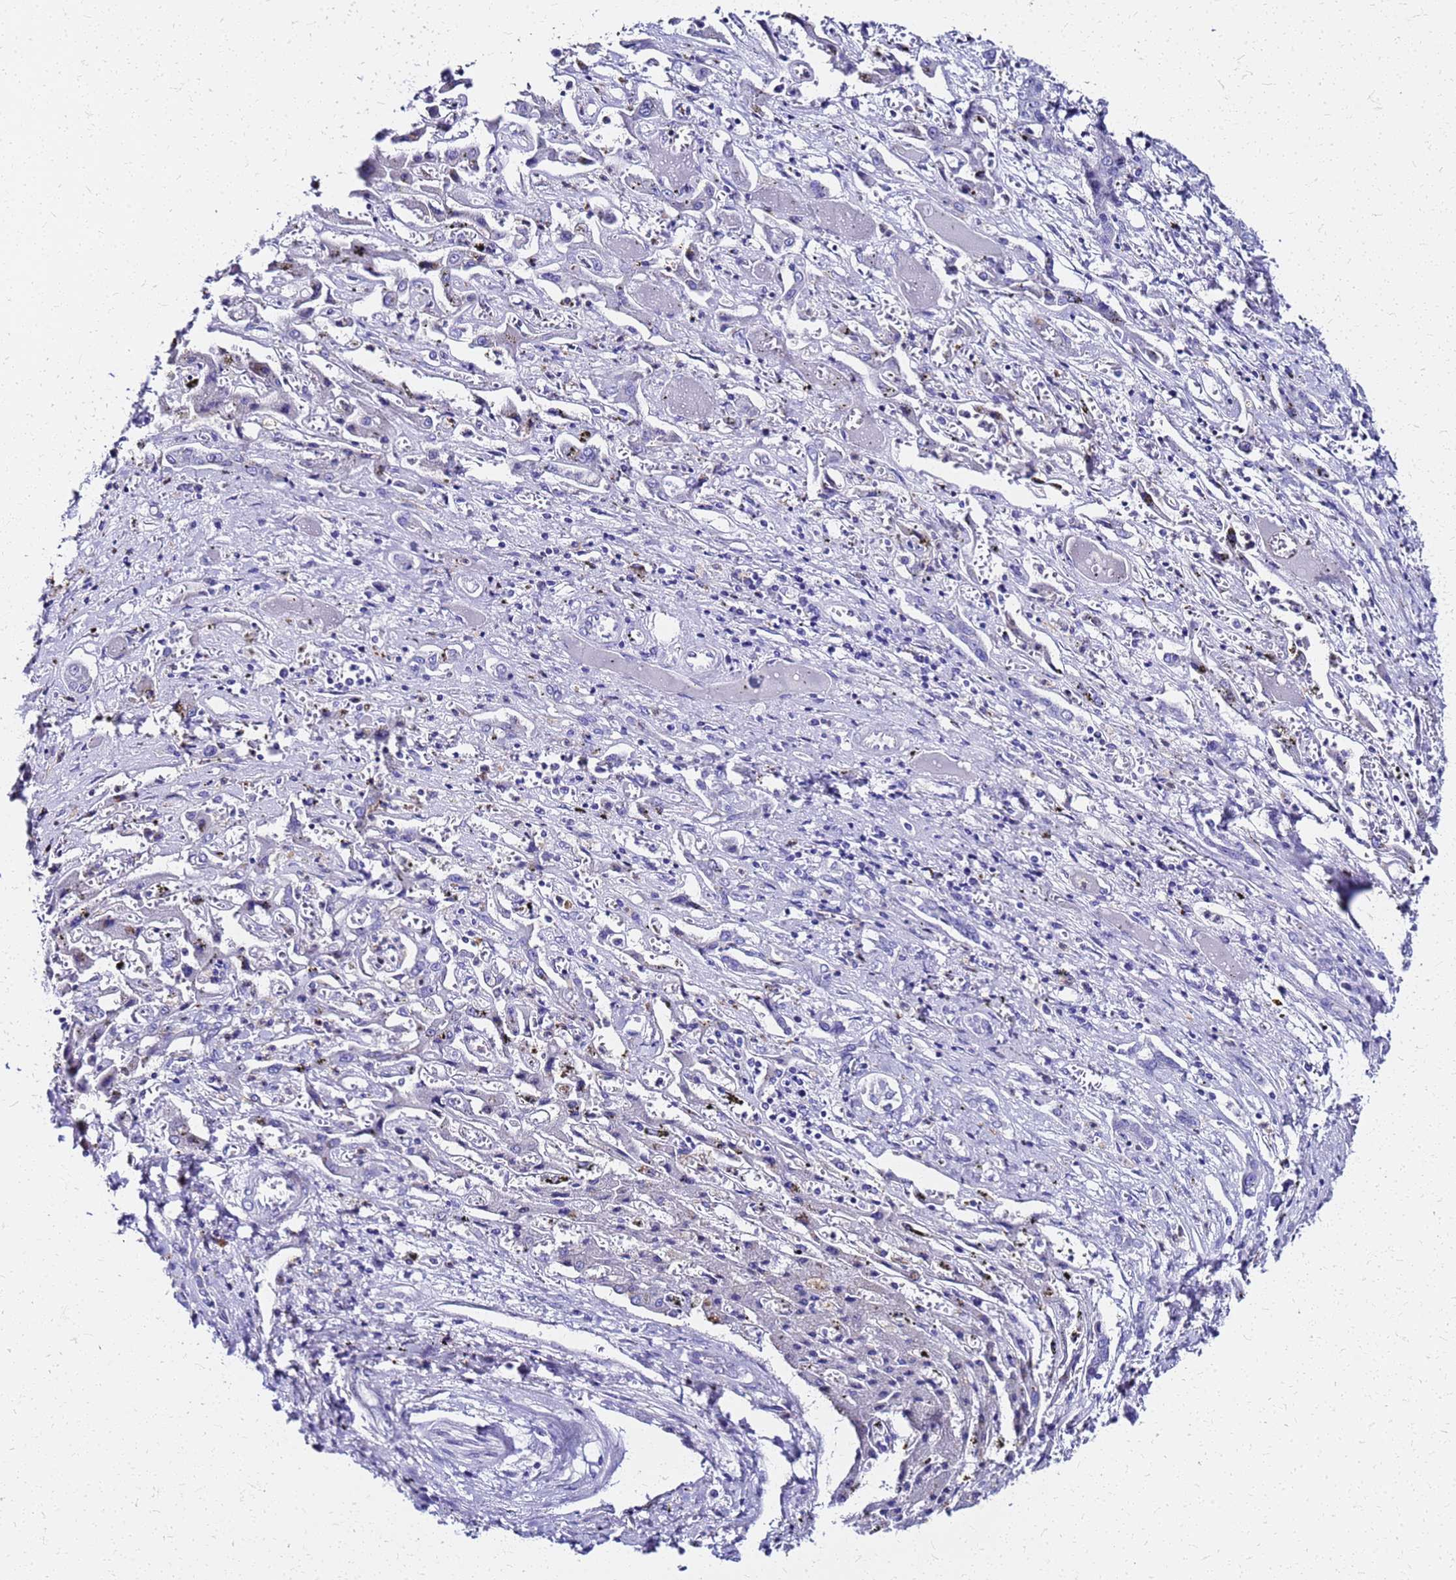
{"staining": {"intensity": "negative", "quantity": "none", "location": "none"}, "tissue": "liver cancer", "cell_type": "Tumor cells", "image_type": "cancer", "snomed": [{"axis": "morphology", "description": "Cholangiocarcinoma"}, {"axis": "topography", "description": "Liver"}], "caption": "Immunohistochemistry (IHC) of human liver cholangiocarcinoma shows no positivity in tumor cells. Brightfield microscopy of immunohistochemistry (IHC) stained with DAB (3,3'-diaminobenzidine) (brown) and hematoxylin (blue), captured at high magnification.", "gene": "SMIM21", "patient": {"sex": "male", "age": 67}}